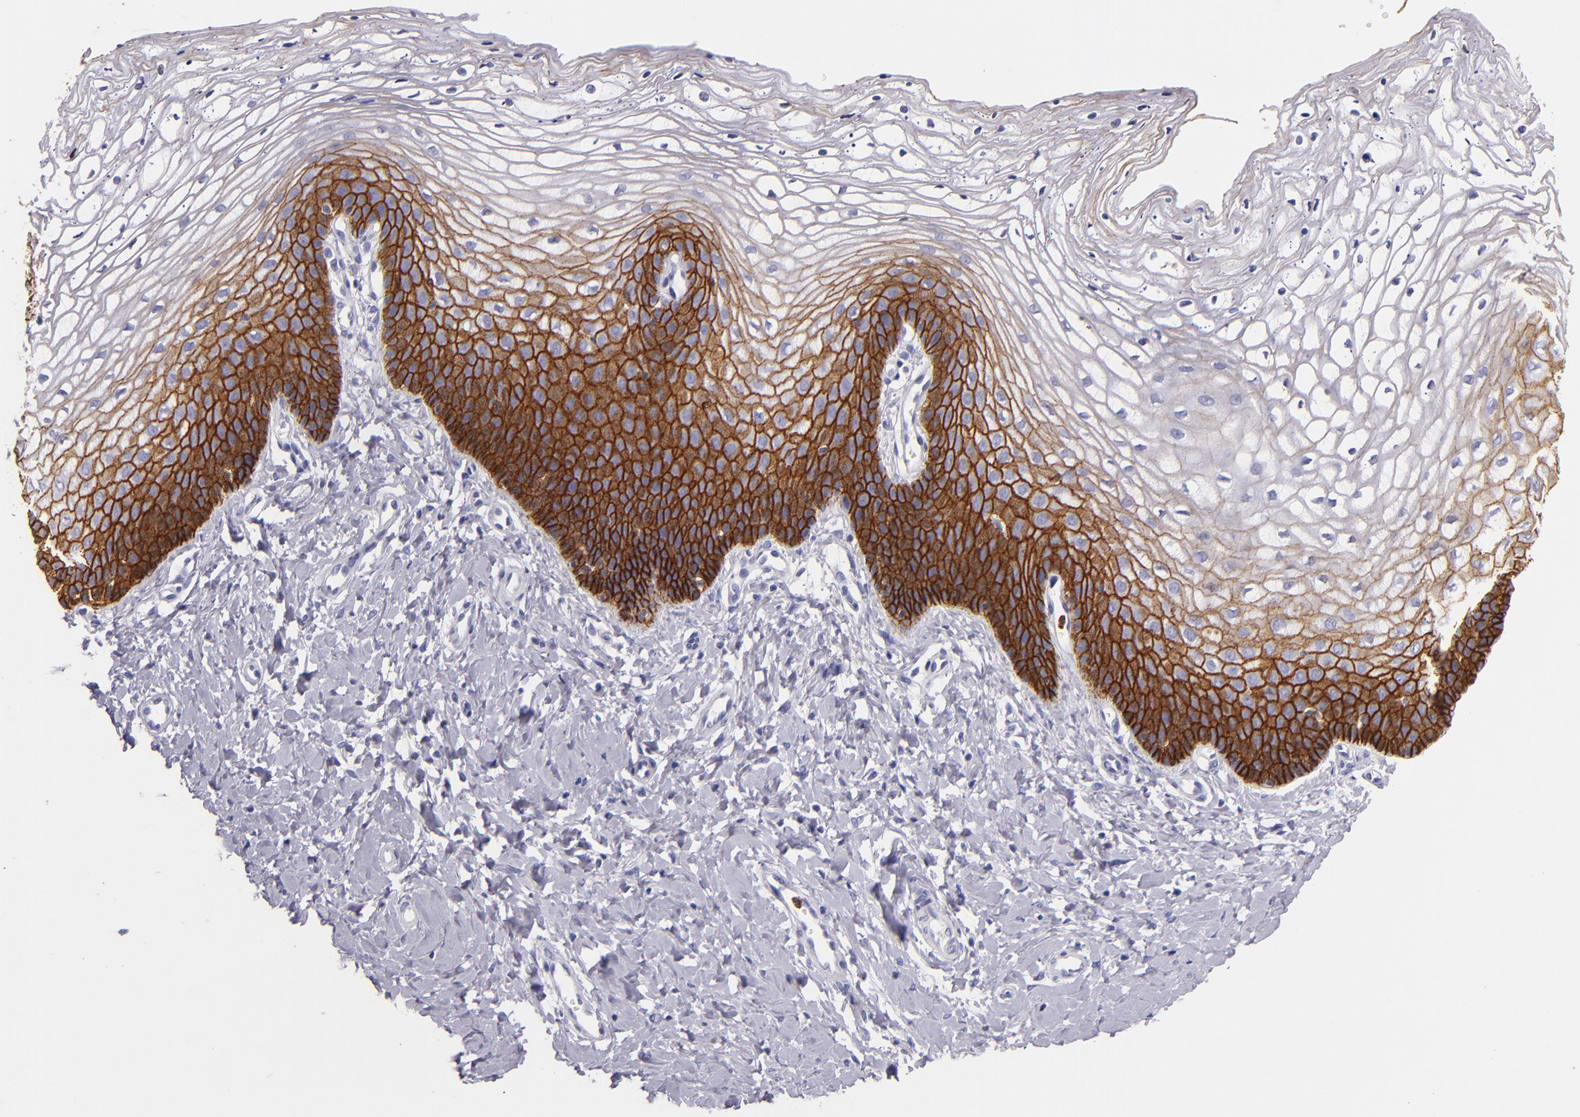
{"staining": {"intensity": "strong", "quantity": "25%-75%", "location": "cytoplasmic/membranous"}, "tissue": "vagina", "cell_type": "Squamous epithelial cells", "image_type": "normal", "snomed": [{"axis": "morphology", "description": "Normal tissue, NOS"}, {"axis": "topography", "description": "Vagina"}], "caption": "This histopathology image displays unremarkable vagina stained with immunohistochemistry (IHC) to label a protein in brown. The cytoplasmic/membranous of squamous epithelial cells show strong positivity for the protein. Nuclei are counter-stained blue.", "gene": "CDH3", "patient": {"sex": "female", "age": 68}}